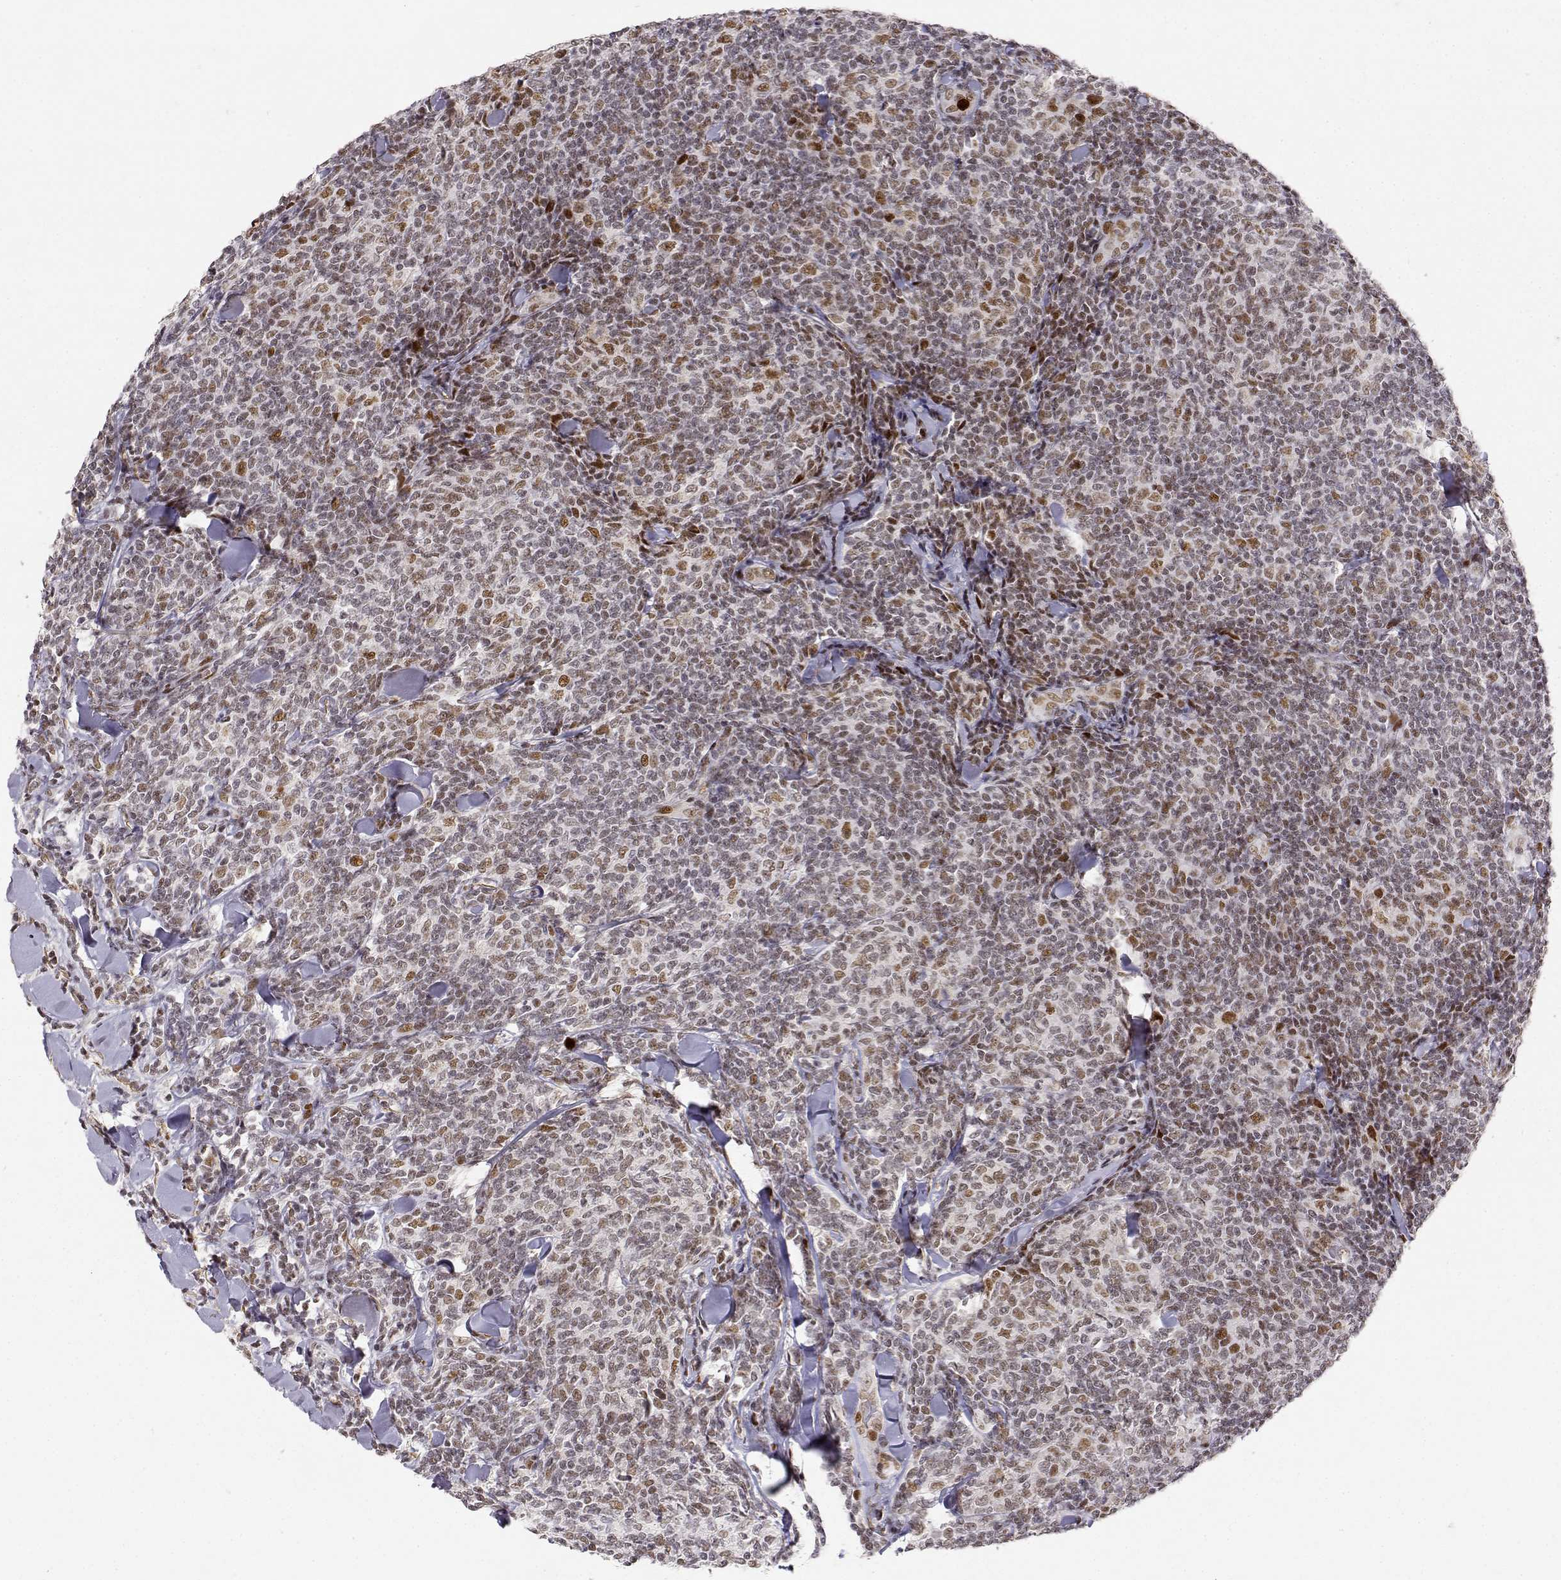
{"staining": {"intensity": "weak", "quantity": "25%-75%", "location": "nuclear"}, "tissue": "lymphoma", "cell_type": "Tumor cells", "image_type": "cancer", "snomed": [{"axis": "morphology", "description": "Malignant lymphoma, non-Hodgkin's type, Low grade"}, {"axis": "topography", "description": "Lymph node"}], "caption": "The photomicrograph demonstrates staining of lymphoma, revealing weak nuclear protein staining (brown color) within tumor cells. Nuclei are stained in blue.", "gene": "RSF1", "patient": {"sex": "female", "age": 56}}